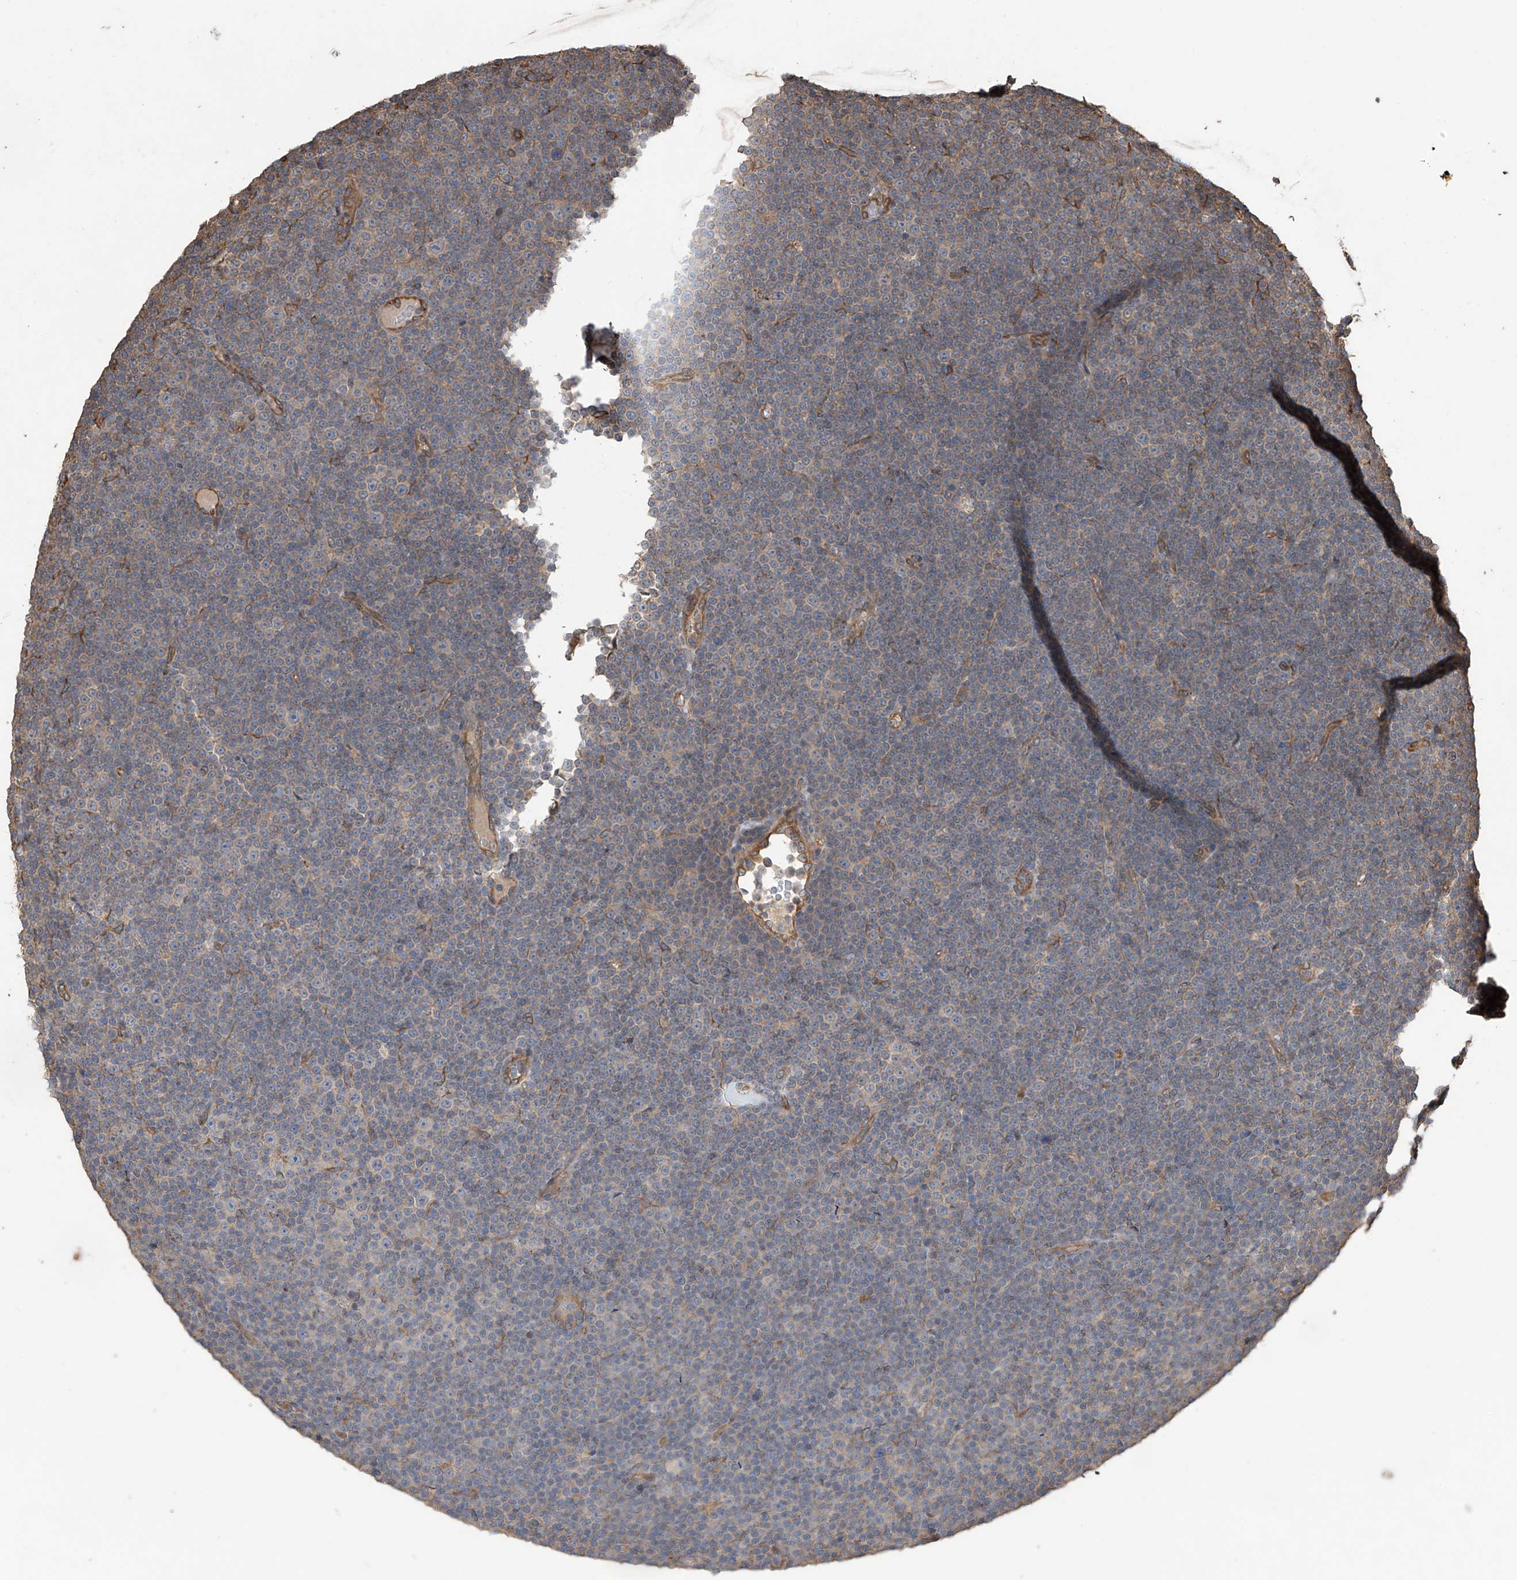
{"staining": {"intensity": "moderate", "quantity": "<25%", "location": "cytoplasmic/membranous"}, "tissue": "lymphoma", "cell_type": "Tumor cells", "image_type": "cancer", "snomed": [{"axis": "morphology", "description": "Malignant lymphoma, non-Hodgkin's type, Low grade"}, {"axis": "topography", "description": "Lymph node"}], "caption": "Moderate cytoplasmic/membranous protein staining is appreciated in about <25% of tumor cells in lymphoma. The staining was performed using DAB (3,3'-diaminobenzidine) to visualize the protein expression in brown, while the nuclei were stained in blue with hematoxylin (Magnification: 20x).", "gene": "AGBL5", "patient": {"sex": "female", "age": 67}}